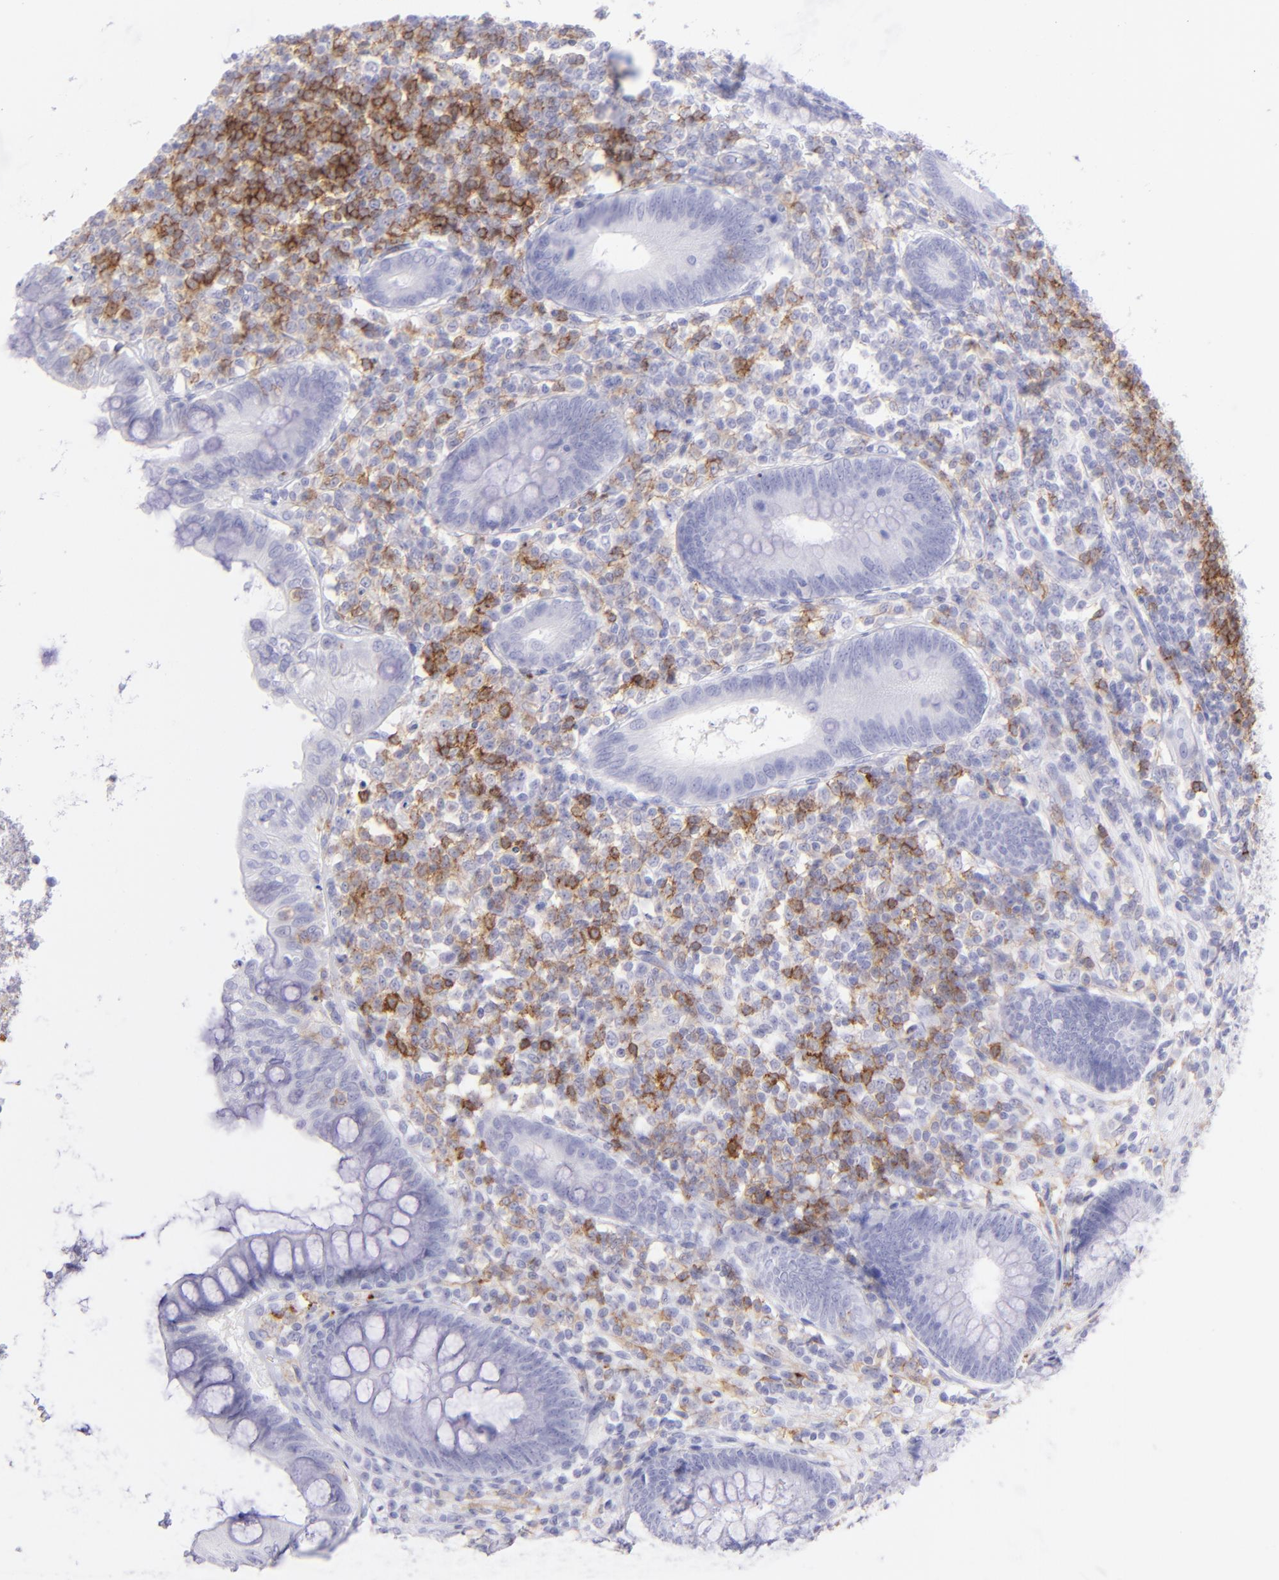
{"staining": {"intensity": "negative", "quantity": "none", "location": "none"}, "tissue": "appendix", "cell_type": "Glandular cells", "image_type": "normal", "snomed": [{"axis": "morphology", "description": "Normal tissue, NOS"}, {"axis": "topography", "description": "Appendix"}], "caption": "Micrograph shows no significant protein expression in glandular cells of benign appendix.", "gene": "CD72", "patient": {"sex": "female", "age": 66}}